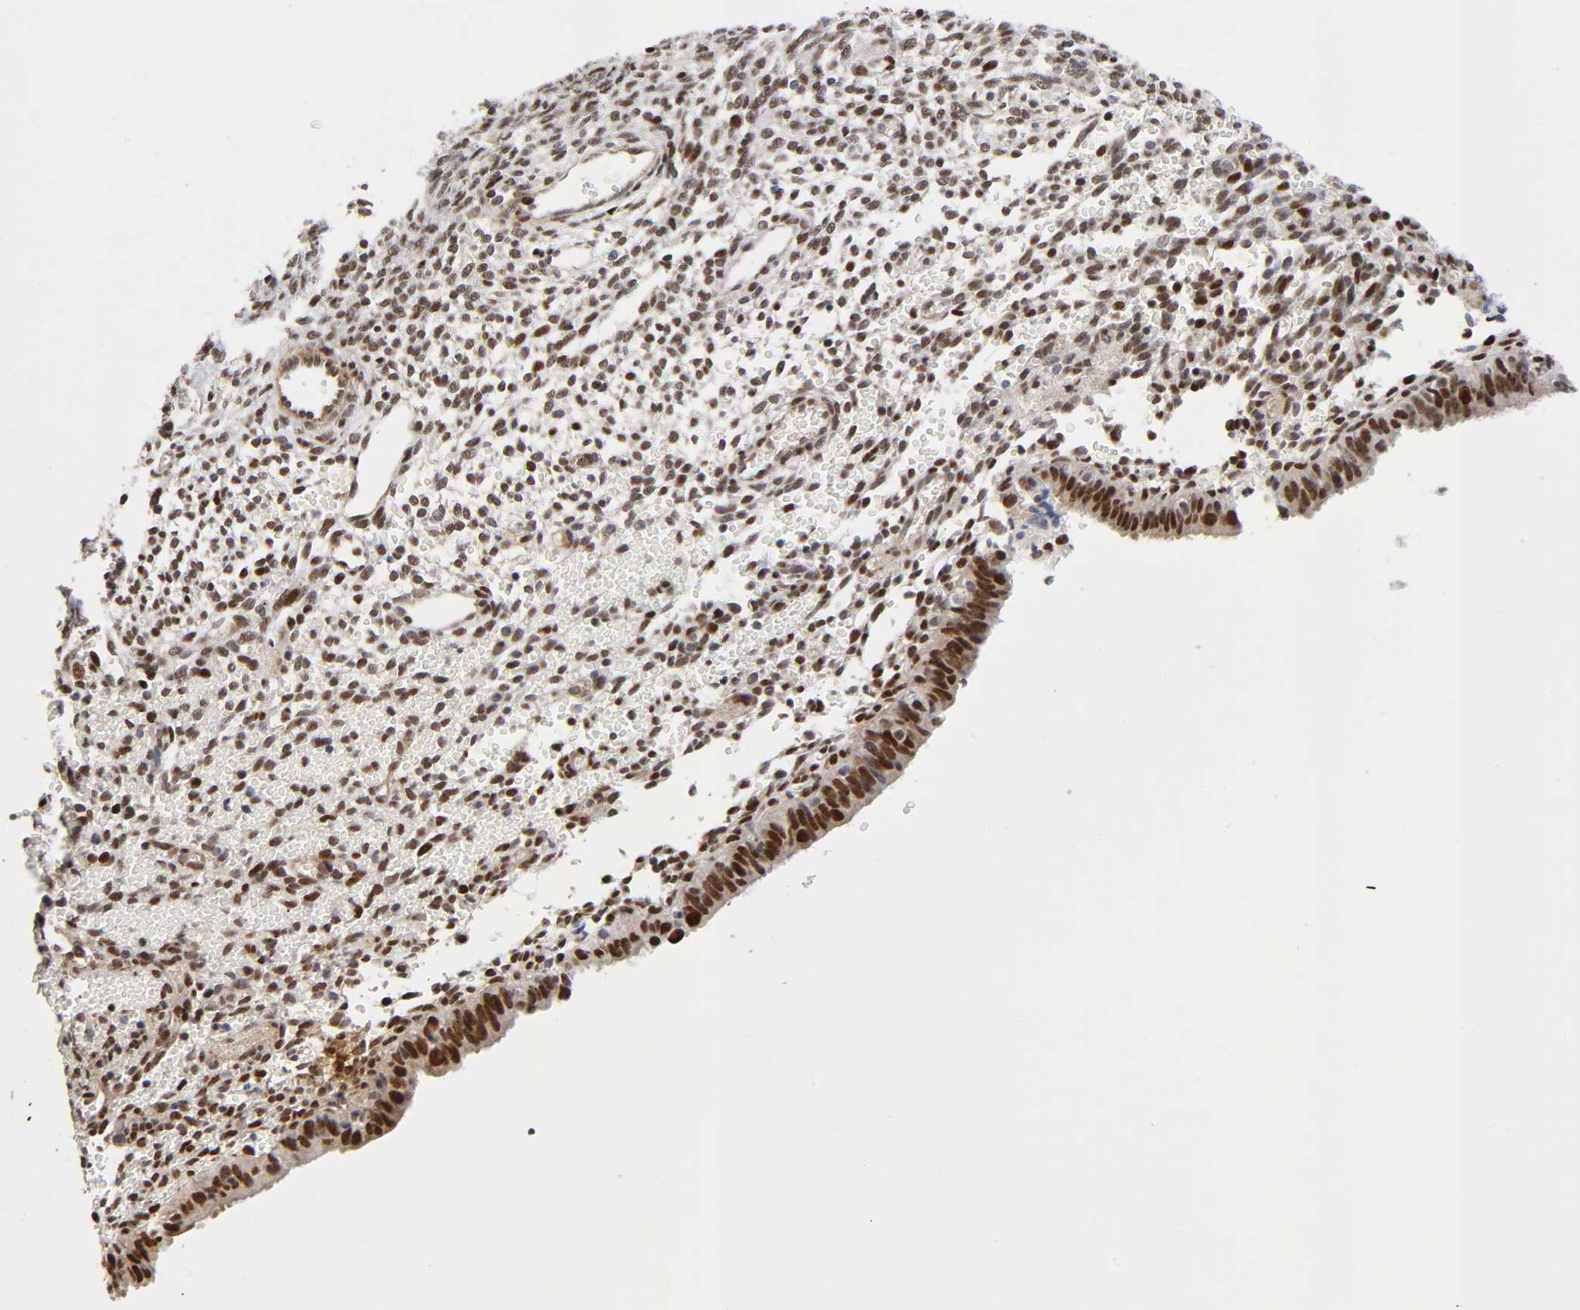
{"staining": {"intensity": "strong", "quantity": ">75%", "location": "nuclear"}, "tissue": "endometrium", "cell_type": "Cells in endometrial stroma", "image_type": "normal", "snomed": [{"axis": "morphology", "description": "Normal tissue, NOS"}, {"axis": "topography", "description": "Endometrium"}], "caption": "Protein analysis of benign endometrium shows strong nuclear staining in about >75% of cells in endometrial stroma.", "gene": "STK38", "patient": {"sex": "female", "age": 61}}